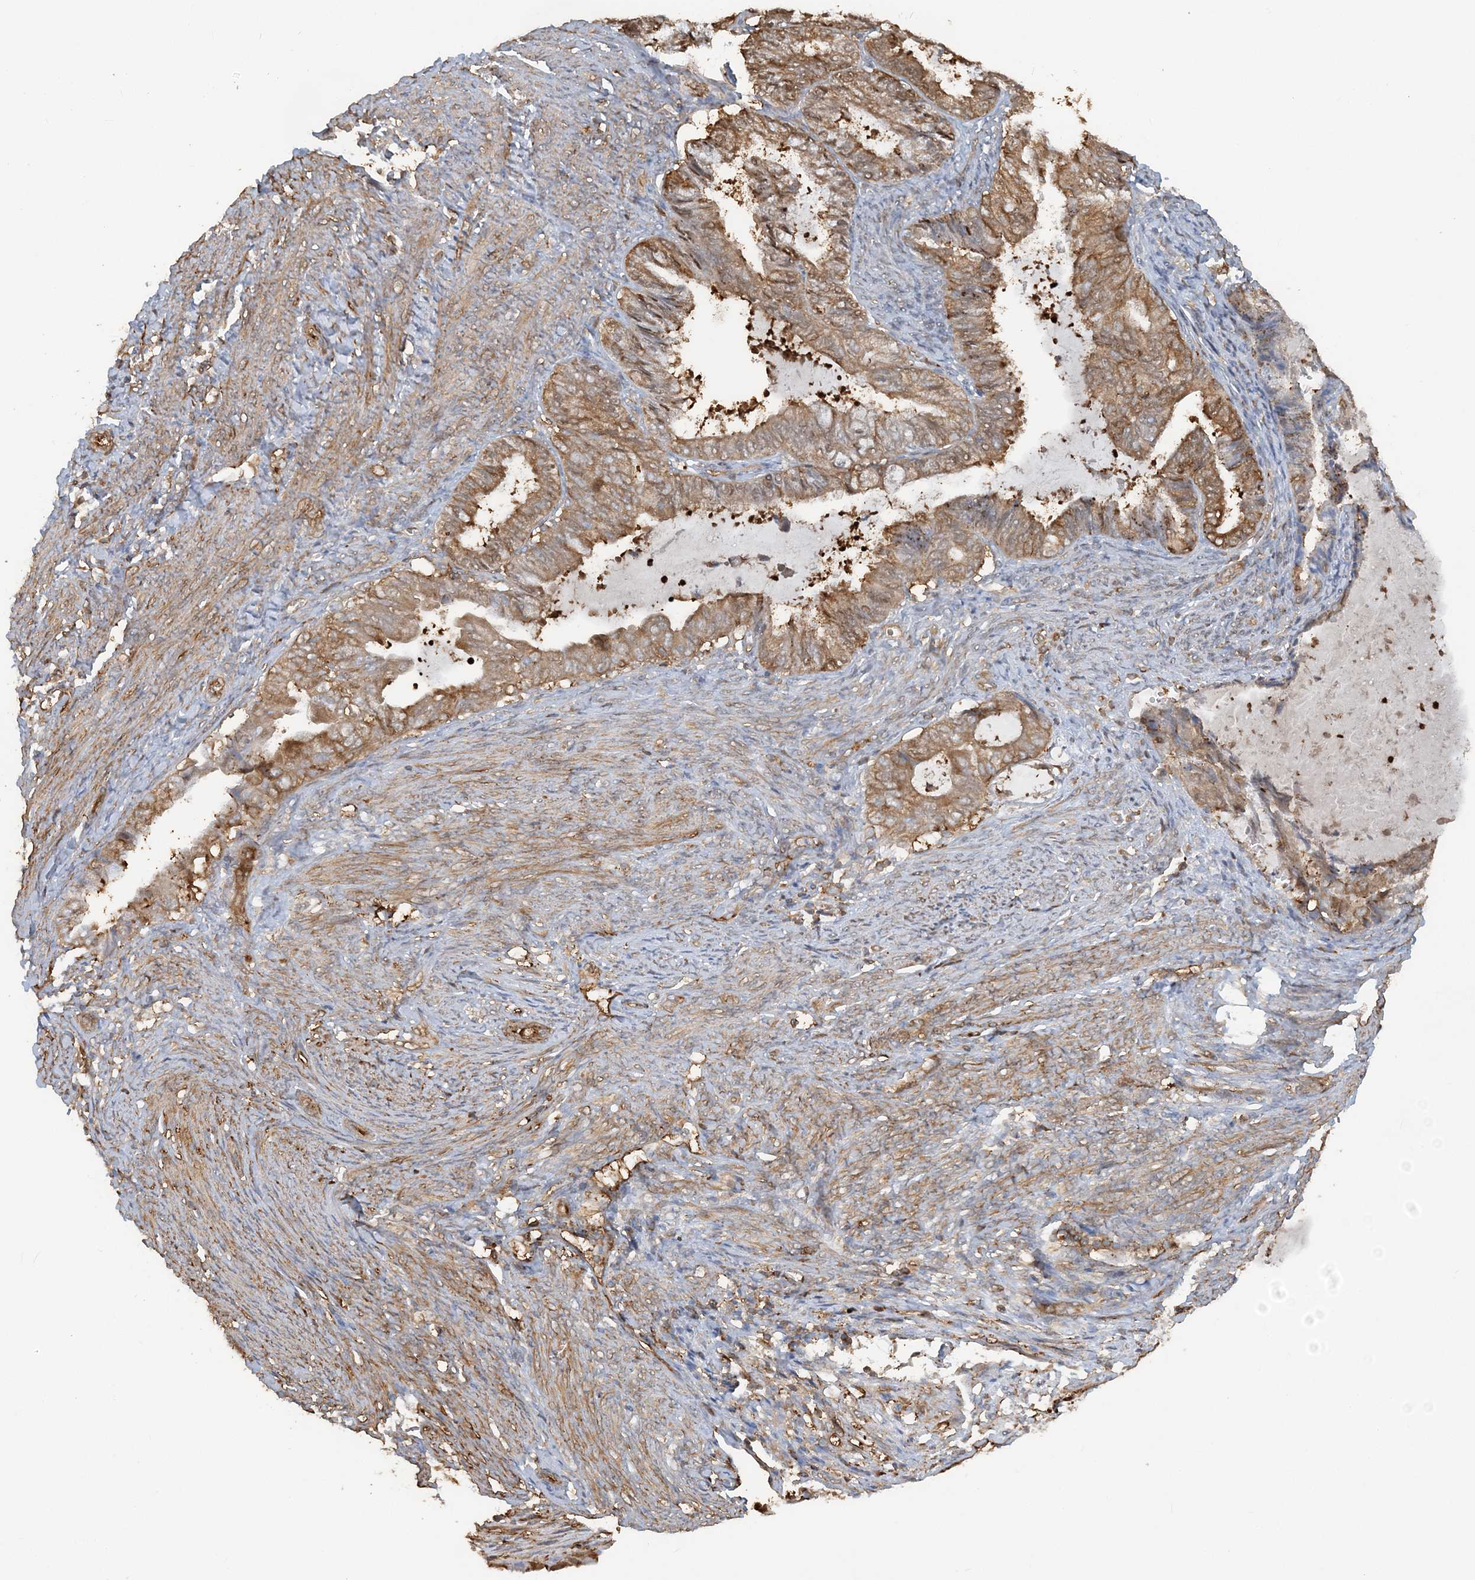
{"staining": {"intensity": "moderate", "quantity": ">75%", "location": "cytoplasmic/membranous"}, "tissue": "endometrial cancer", "cell_type": "Tumor cells", "image_type": "cancer", "snomed": [{"axis": "morphology", "description": "Adenocarcinoma, NOS"}, {"axis": "topography", "description": "Endometrium"}], "caption": "Immunohistochemistry histopathology image of neoplastic tissue: adenocarcinoma (endometrial) stained using immunohistochemistry reveals medium levels of moderate protein expression localized specifically in the cytoplasmic/membranous of tumor cells, appearing as a cytoplasmic/membranous brown color.", "gene": "DSTN", "patient": {"sex": "female", "age": 86}}